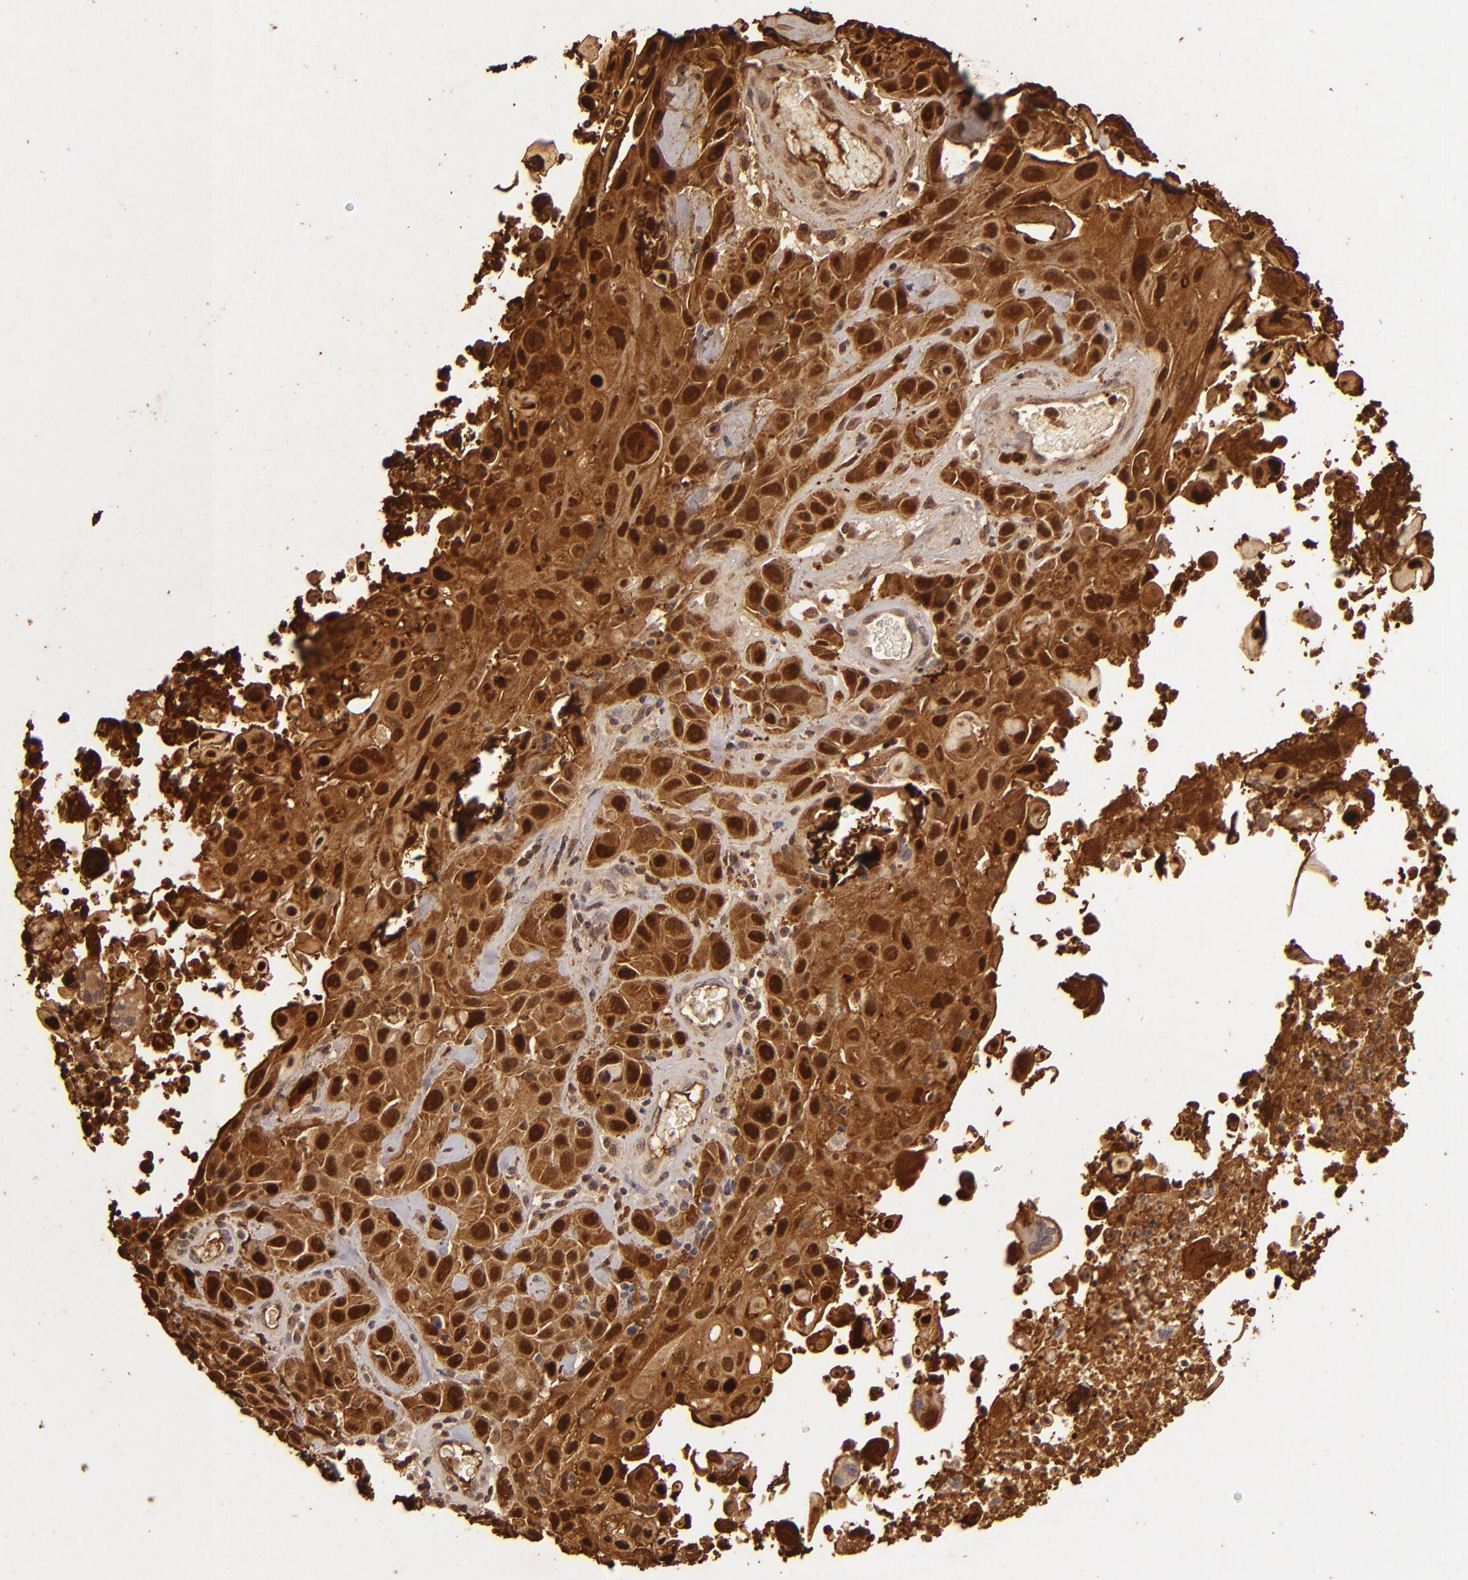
{"staining": {"intensity": "strong", "quantity": ">75%", "location": "cytoplasmic/membranous,nuclear"}, "tissue": "skin cancer", "cell_type": "Tumor cells", "image_type": "cancer", "snomed": [{"axis": "morphology", "description": "Squamous cell carcinoma, NOS"}, {"axis": "topography", "description": "Skin"}], "caption": "Immunohistochemistry (IHC) of squamous cell carcinoma (skin) shows high levels of strong cytoplasmic/membranous and nuclear staining in about >75% of tumor cells. (DAB (3,3'-diaminobenzidine) IHC, brown staining for protein, blue staining for nuclei).", "gene": "S100A2", "patient": {"sex": "male", "age": 84}}